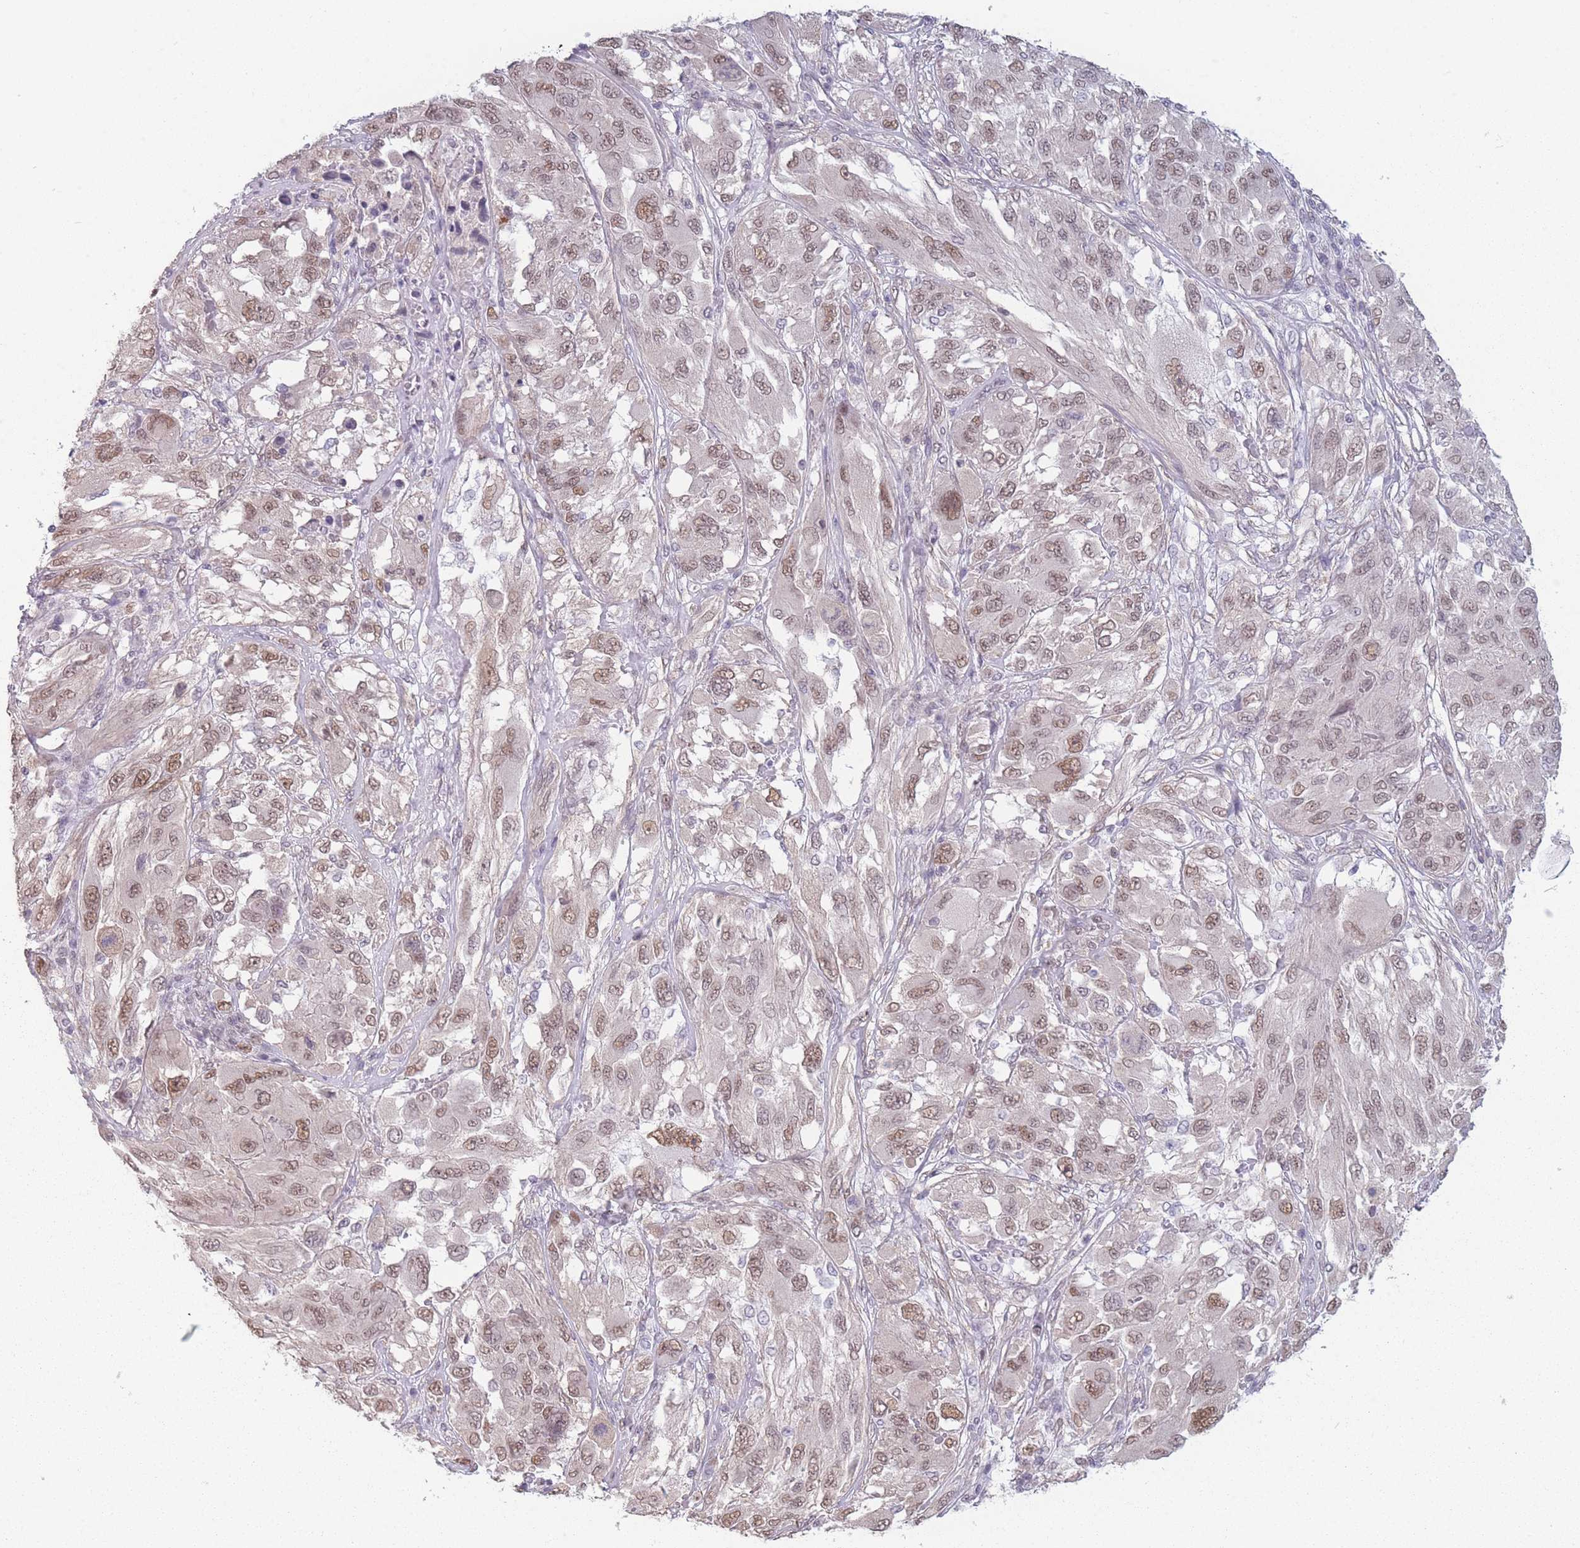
{"staining": {"intensity": "moderate", "quantity": ">75%", "location": "nuclear"}, "tissue": "melanoma", "cell_type": "Tumor cells", "image_type": "cancer", "snomed": [{"axis": "morphology", "description": "Malignant melanoma, NOS"}, {"axis": "topography", "description": "Skin"}], "caption": "Human malignant melanoma stained with a protein marker displays moderate staining in tumor cells.", "gene": "SIN3B", "patient": {"sex": "female", "age": 91}}